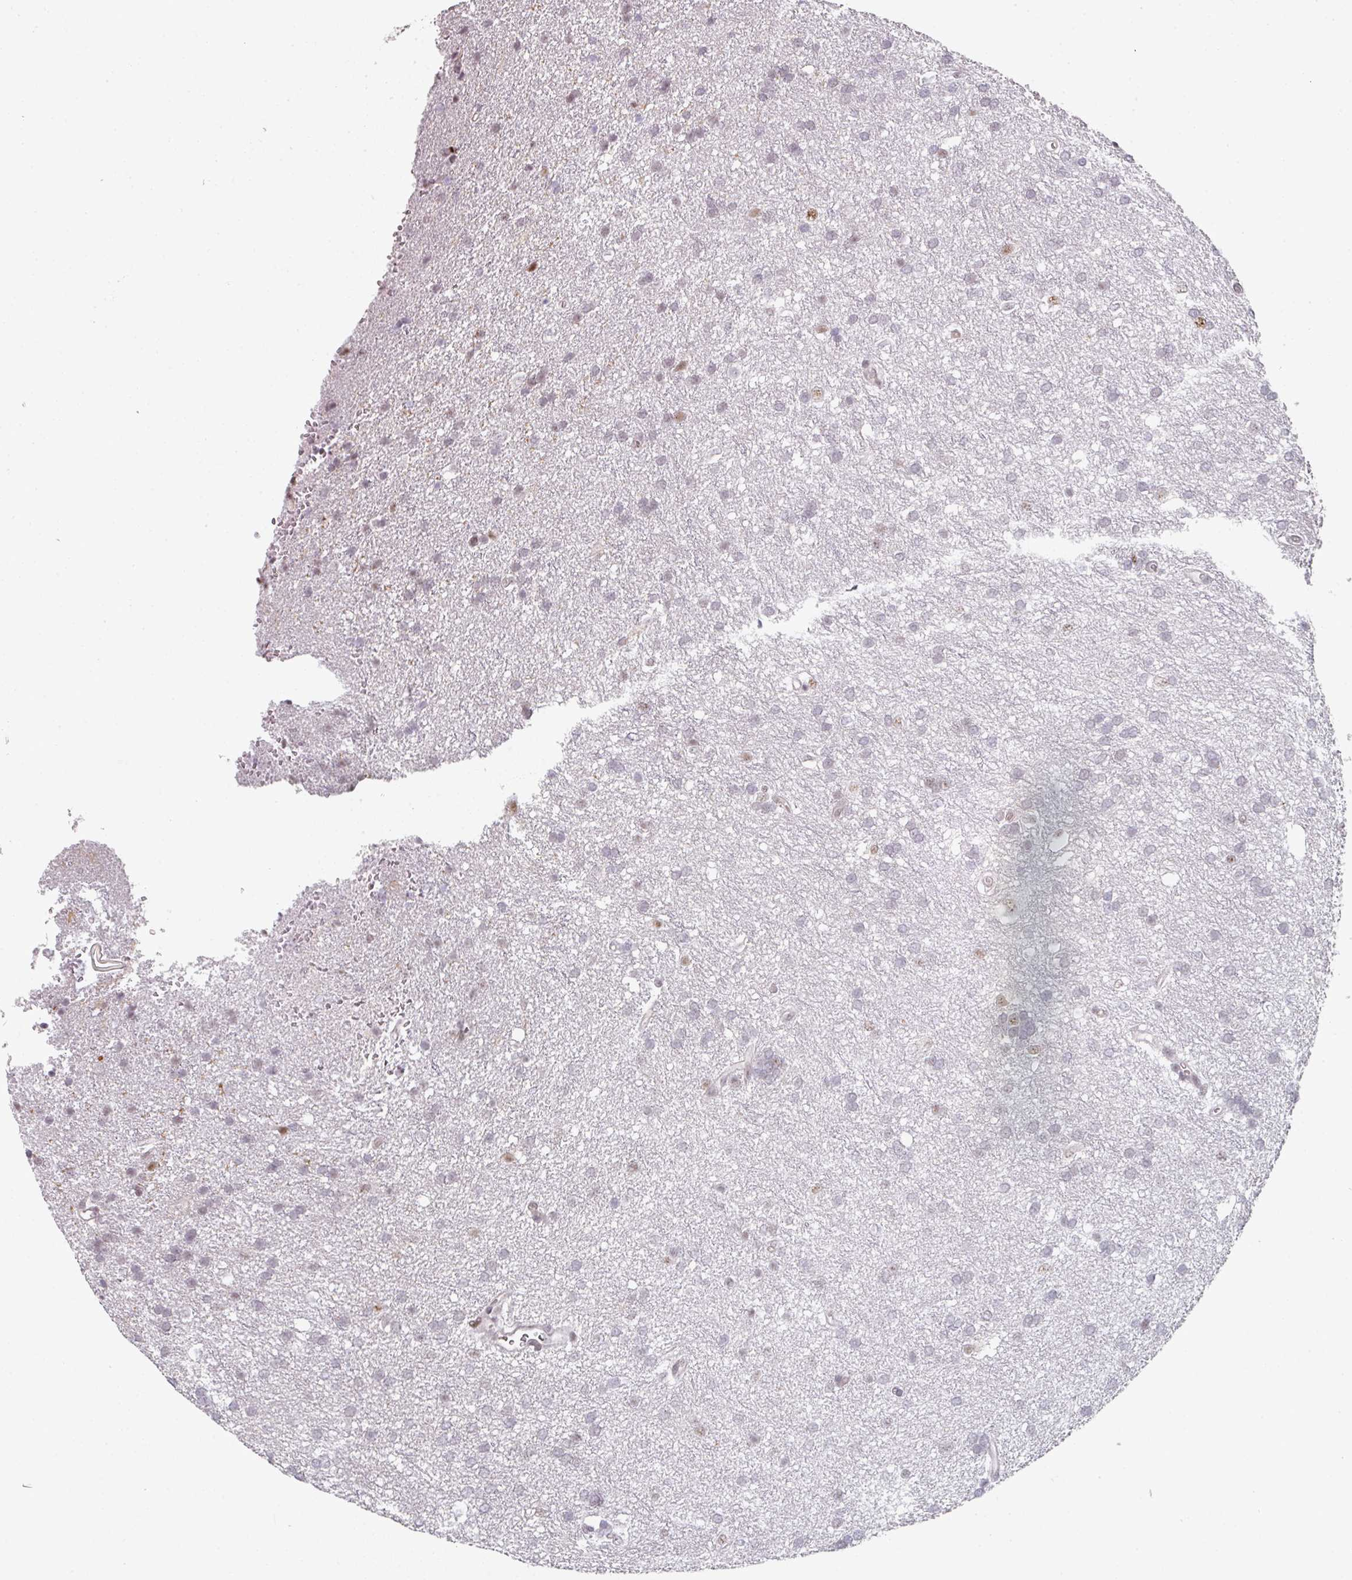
{"staining": {"intensity": "moderate", "quantity": "<25%", "location": "nuclear"}, "tissue": "glioma", "cell_type": "Tumor cells", "image_type": "cancer", "snomed": [{"axis": "morphology", "description": "Glioma, malignant, Low grade"}, {"axis": "topography", "description": "Brain"}], "caption": "Protein analysis of low-grade glioma (malignant) tissue shows moderate nuclear positivity in approximately <25% of tumor cells.", "gene": "SF3B5", "patient": {"sex": "female", "age": 33}}